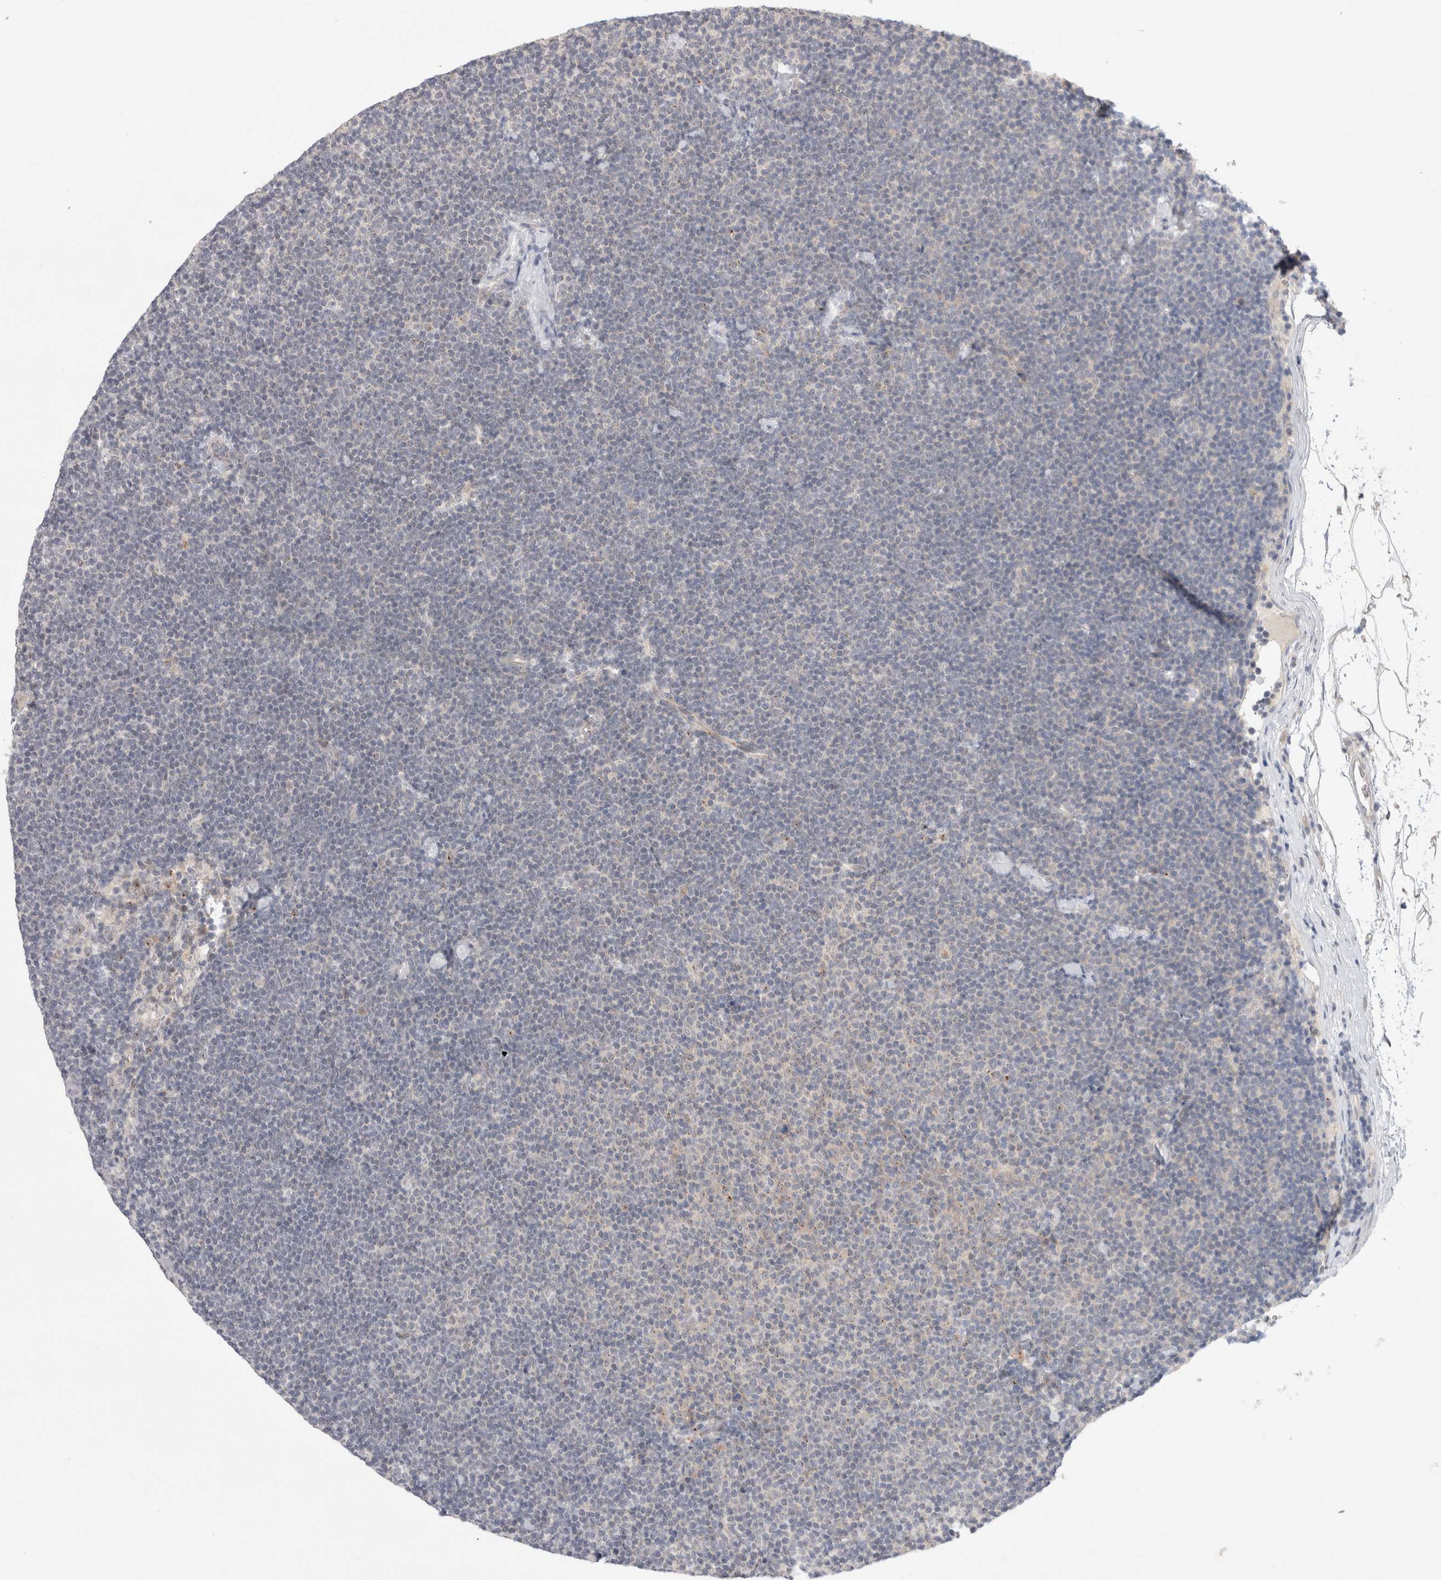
{"staining": {"intensity": "negative", "quantity": "none", "location": "none"}, "tissue": "lymphoma", "cell_type": "Tumor cells", "image_type": "cancer", "snomed": [{"axis": "morphology", "description": "Malignant lymphoma, non-Hodgkin's type, Low grade"}, {"axis": "topography", "description": "Lymph node"}], "caption": "Image shows no significant protein staining in tumor cells of low-grade malignant lymphoma, non-Hodgkin's type.", "gene": "BICD2", "patient": {"sex": "female", "age": 53}}